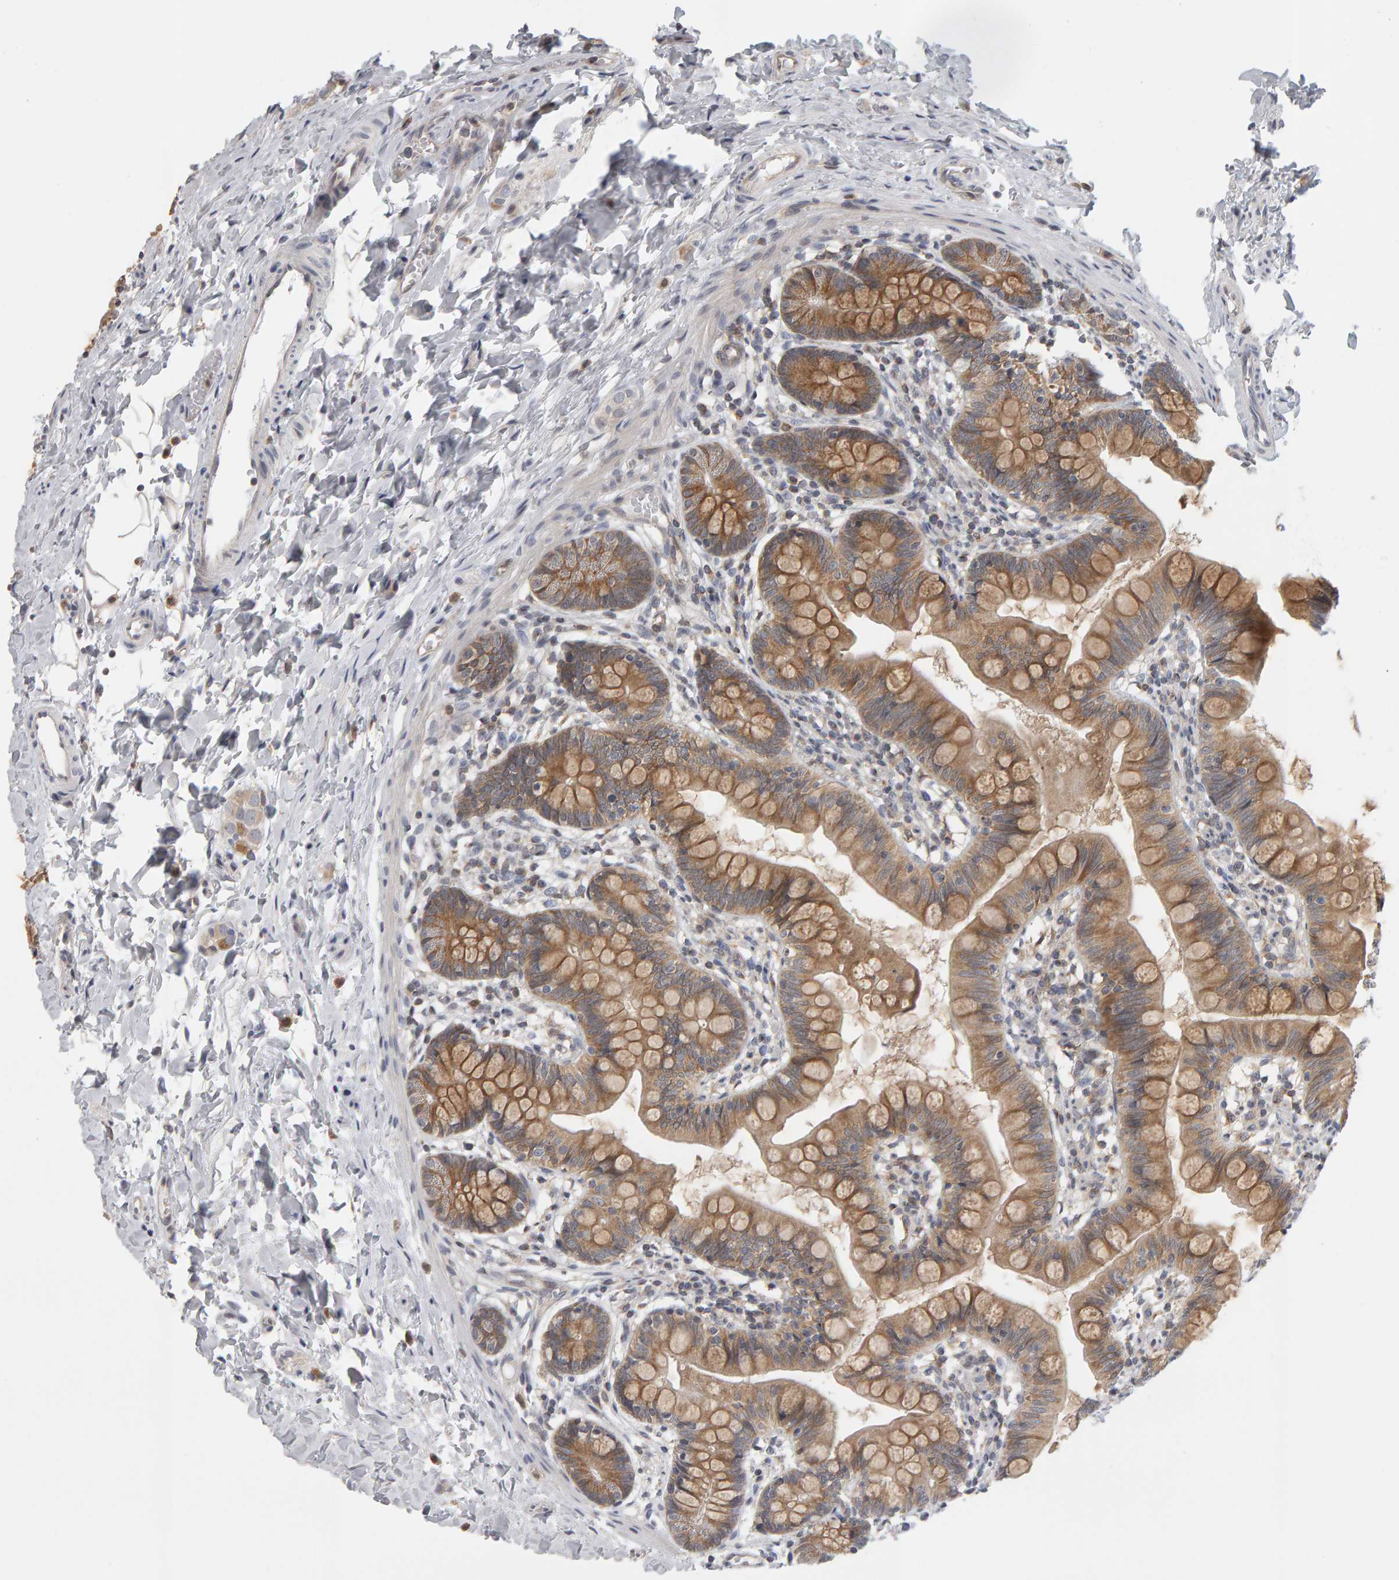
{"staining": {"intensity": "moderate", "quantity": ">75%", "location": "cytoplasmic/membranous"}, "tissue": "small intestine", "cell_type": "Glandular cells", "image_type": "normal", "snomed": [{"axis": "morphology", "description": "Normal tissue, NOS"}, {"axis": "topography", "description": "Small intestine"}], "caption": "Glandular cells demonstrate moderate cytoplasmic/membranous expression in approximately >75% of cells in unremarkable small intestine.", "gene": "MSRA", "patient": {"sex": "male", "age": 7}}